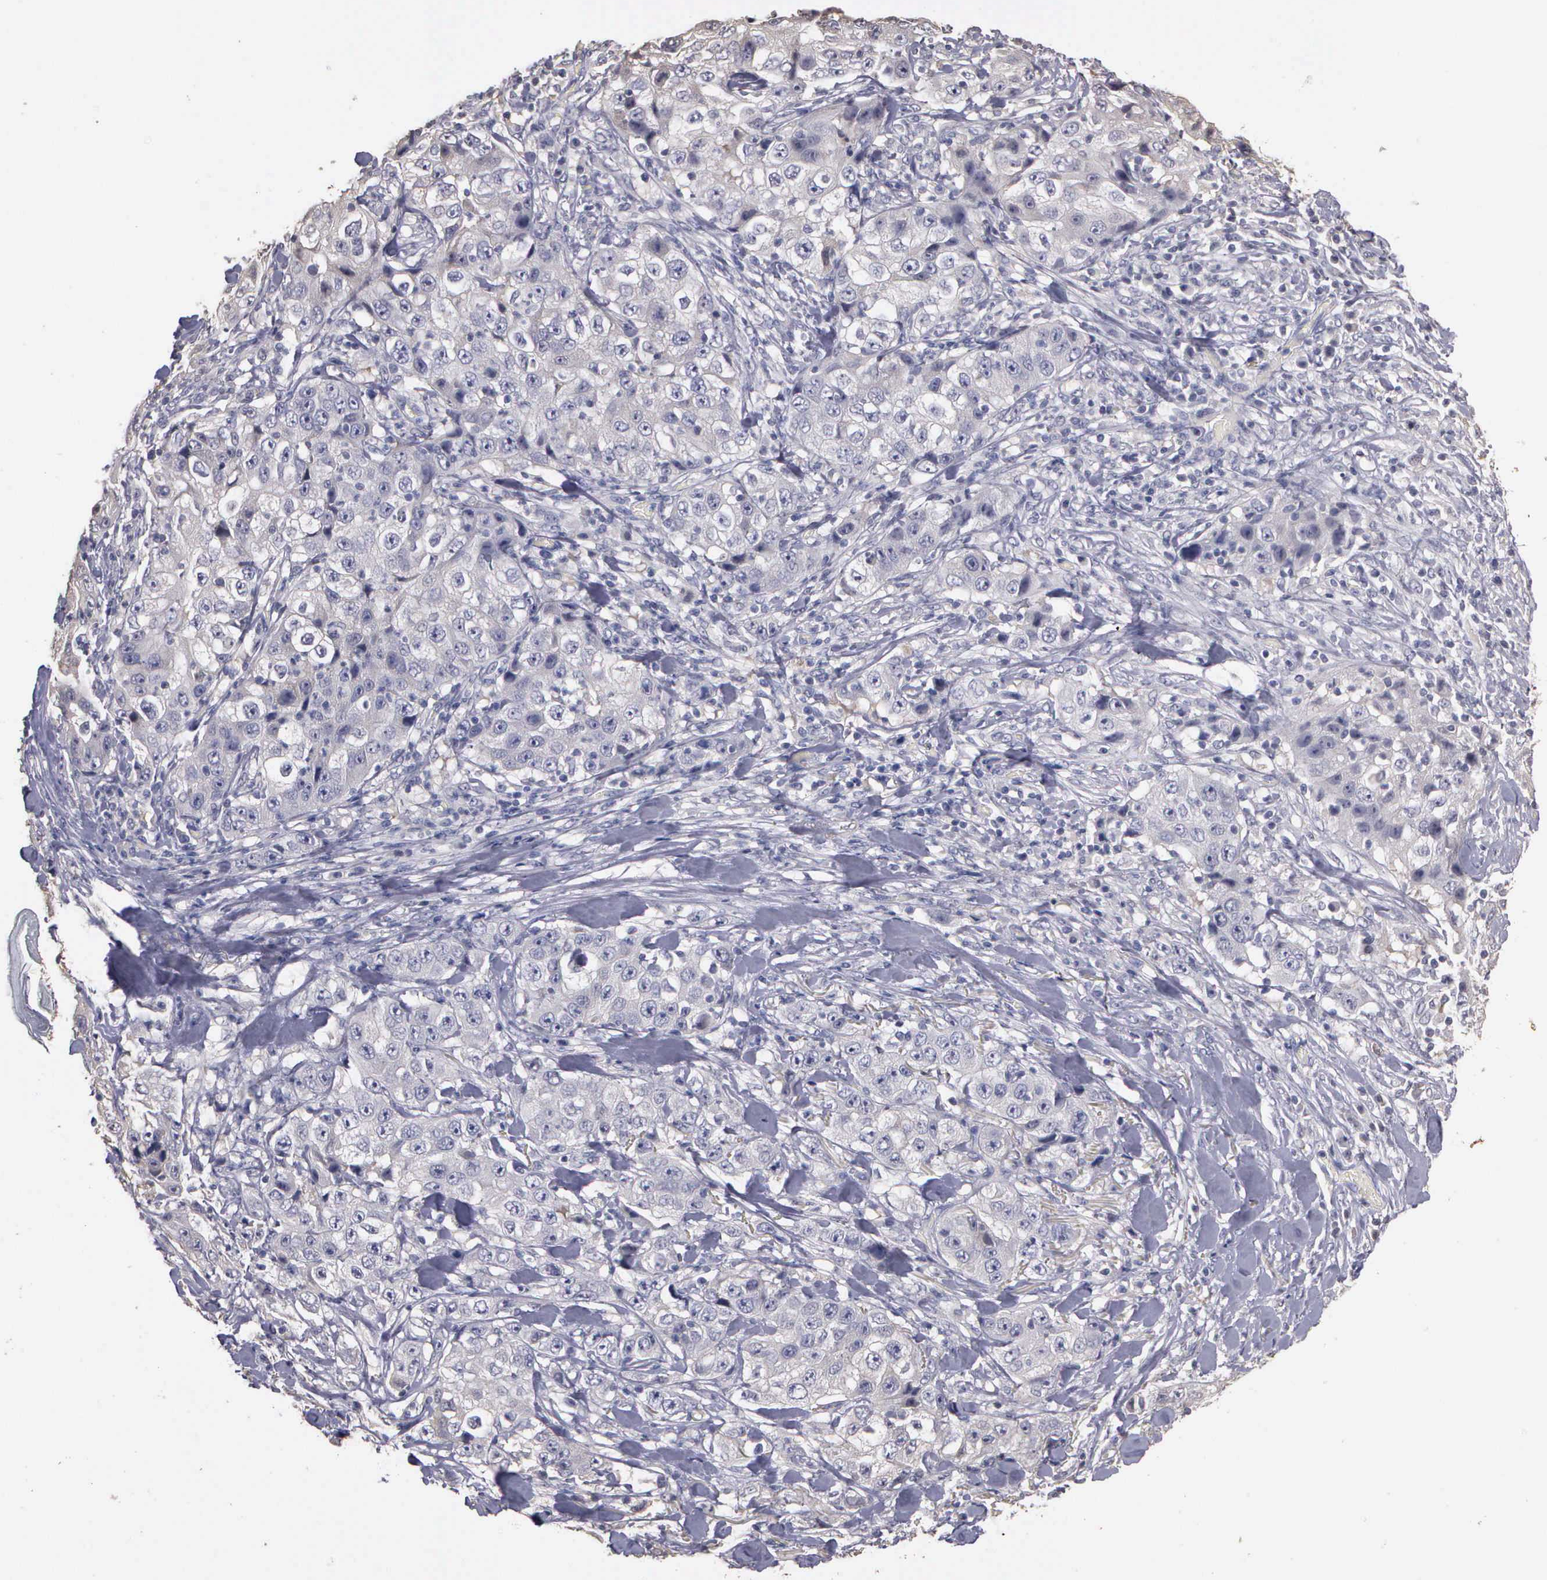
{"staining": {"intensity": "negative", "quantity": "none", "location": "none"}, "tissue": "lung cancer", "cell_type": "Tumor cells", "image_type": "cancer", "snomed": [{"axis": "morphology", "description": "Squamous cell carcinoma, NOS"}, {"axis": "topography", "description": "Lung"}], "caption": "DAB immunohistochemical staining of human lung cancer (squamous cell carcinoma) shows no significant staining in tumor cells.", "gene": "ENO3", "patient": {"sex": "male", "age": 64}}